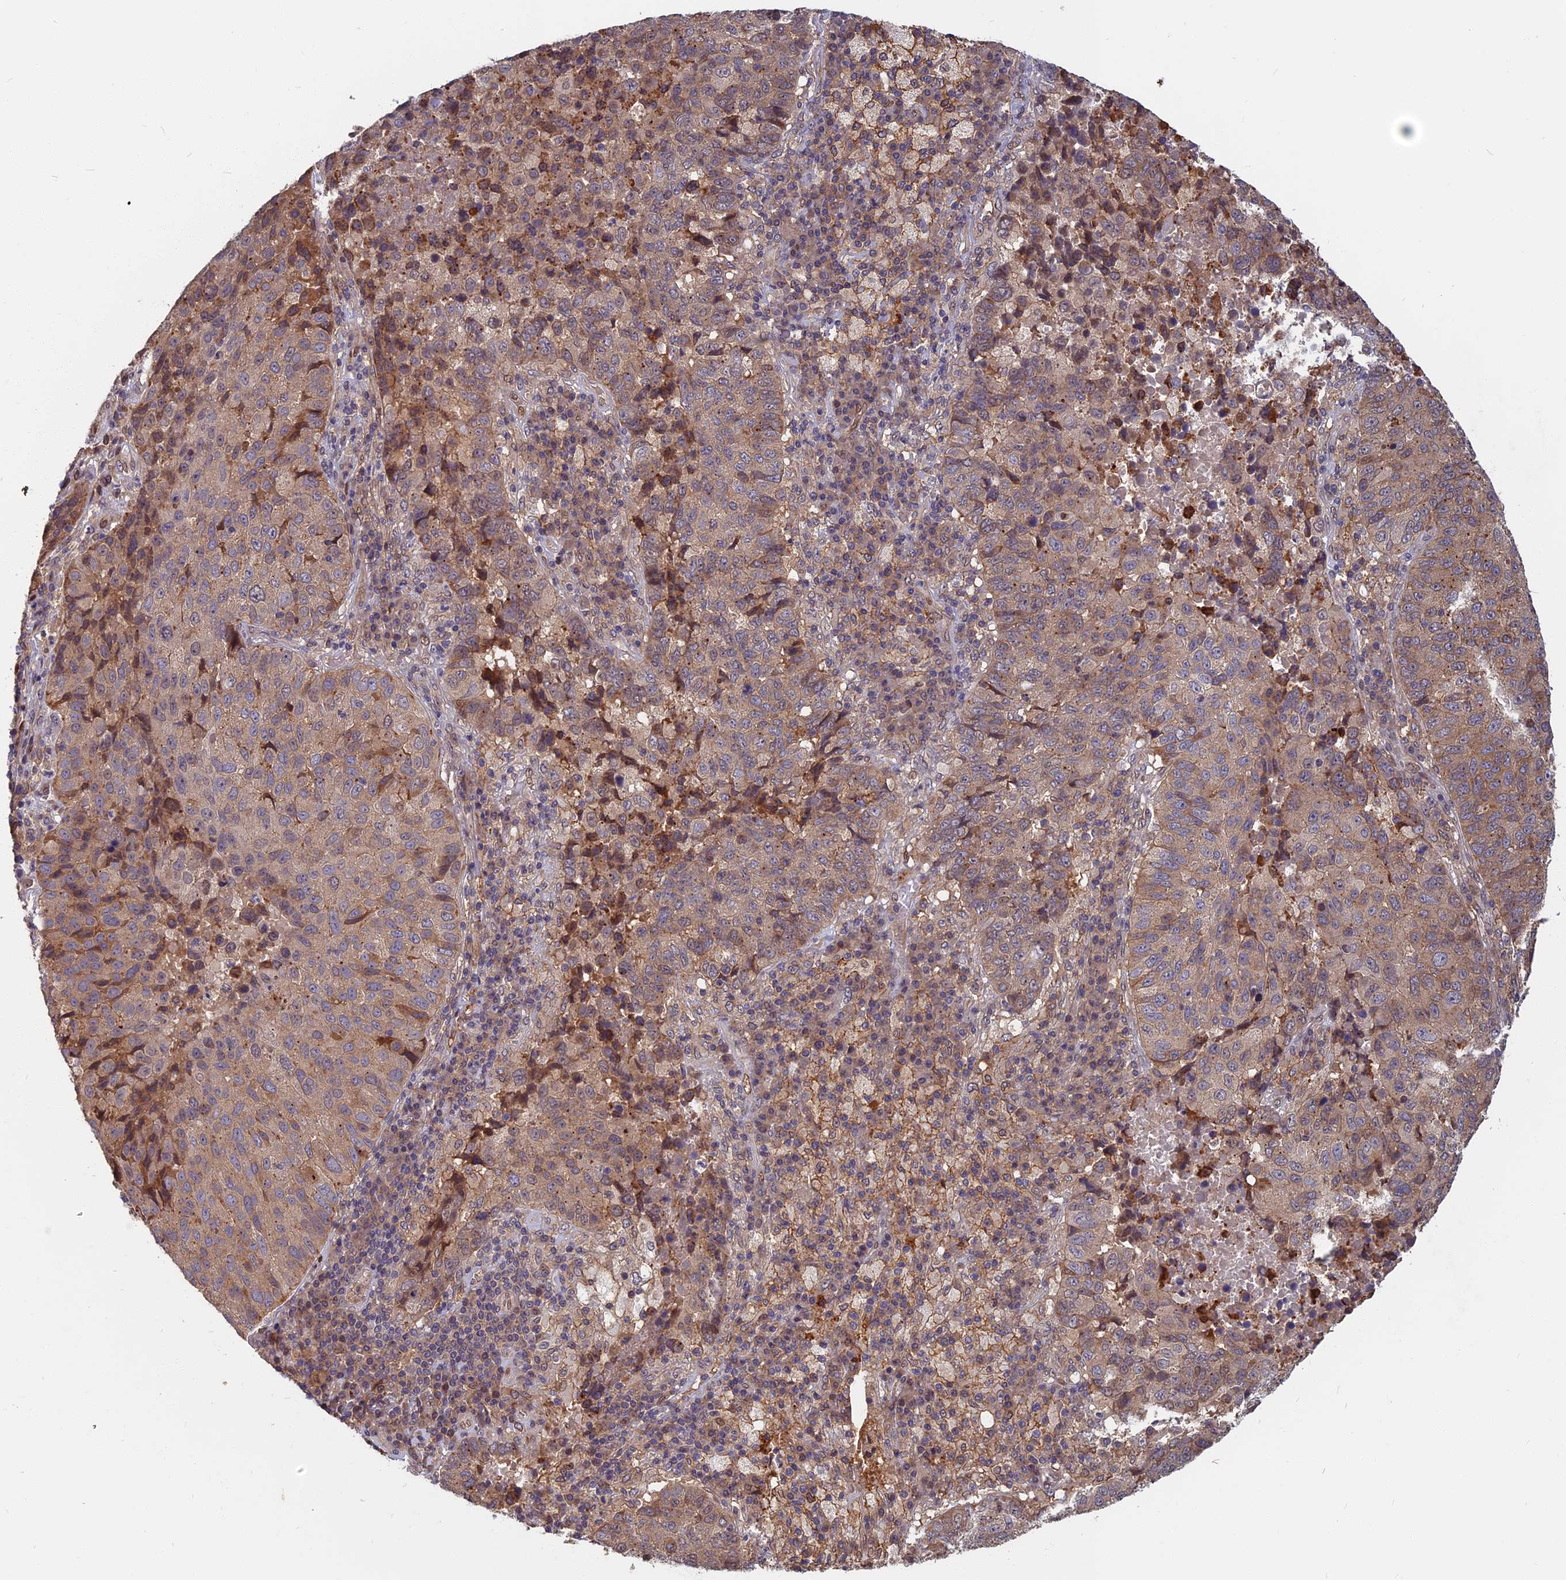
{"staining": {"intensity": "weak", "quantity": ">75%", "location": "cytoplasmic/membranous"}, "tissue": "lung cancer", "cell_type": "Tumor cells", "image_type": "cancer", "snomed": [{"axis": "morphology", "description": "Squamous cell carcinoma, NOS"}, {"axis": "topography", "description": "Lung"}], "caption": "This image demonstrates lung squamous cell carcinoma stained with IHC to label a protein in brown. The cytoplasmic/membranous of tumor cells show weak positivity for the protein. Nuclei are counter-stained blue.", "gene": "SPG11", "patient": {"sex": "male", "age": 73}}